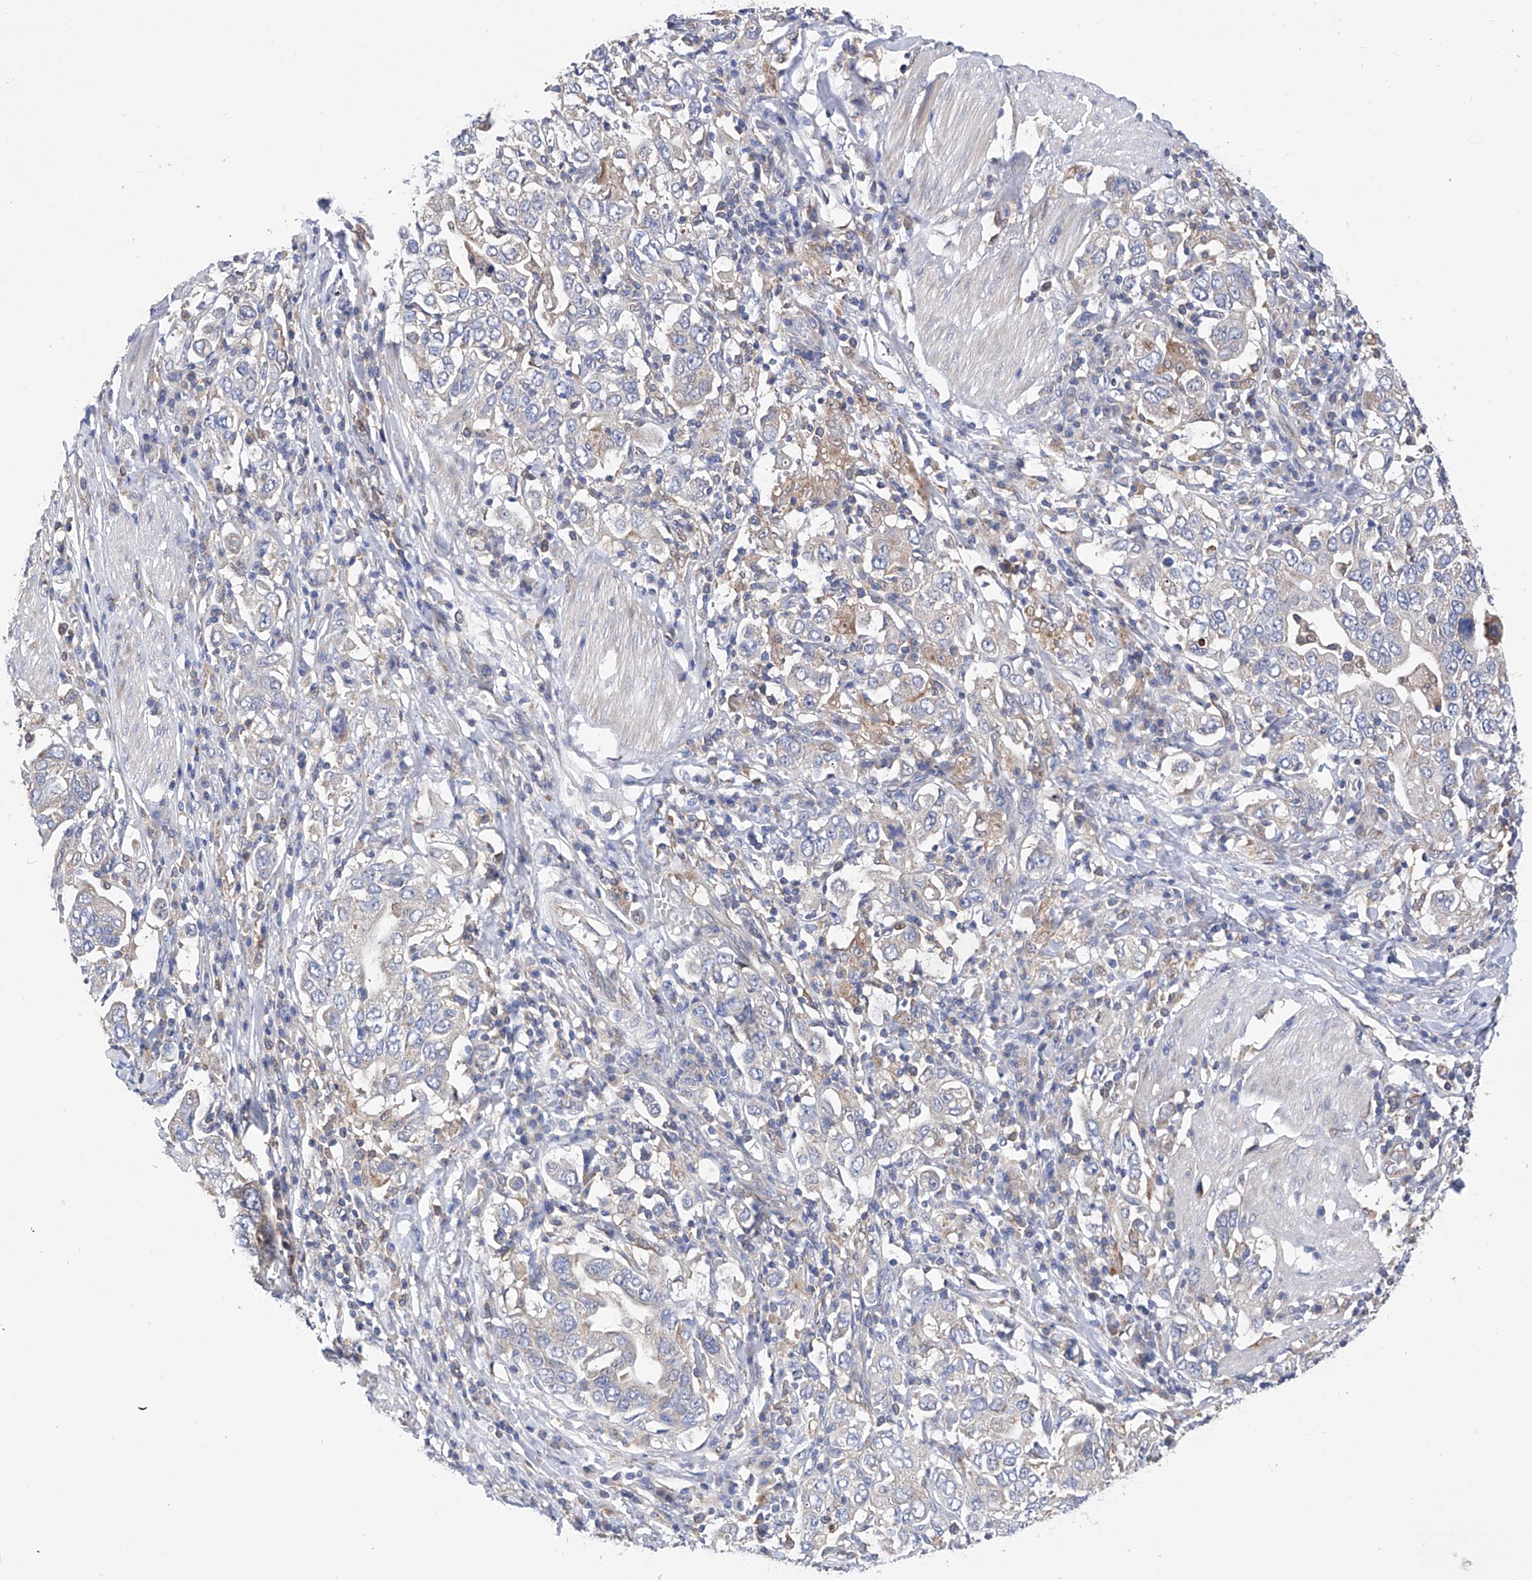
{"staining": {"intensity": "weak", "quantity": "<25%", "location": "cytoplasmic/membranous"}, "tissue": "stomach cancer", "cell_type": "Tumor cells", "image_type": "cancer", "snomed": [{"axis": "morphology", "description": "Adenocarcinoma, NOS"}, {"axis": "topography", "description": "Stomach, upper"}], "caption": "High power microscopy photomicrograph of an immunohistochemistry image of stomach adenocarcinoma, revealing no significant positivity in tumor cells.", "gene": "SPATA20", "patient": {"sex": "male", "age": 62}}